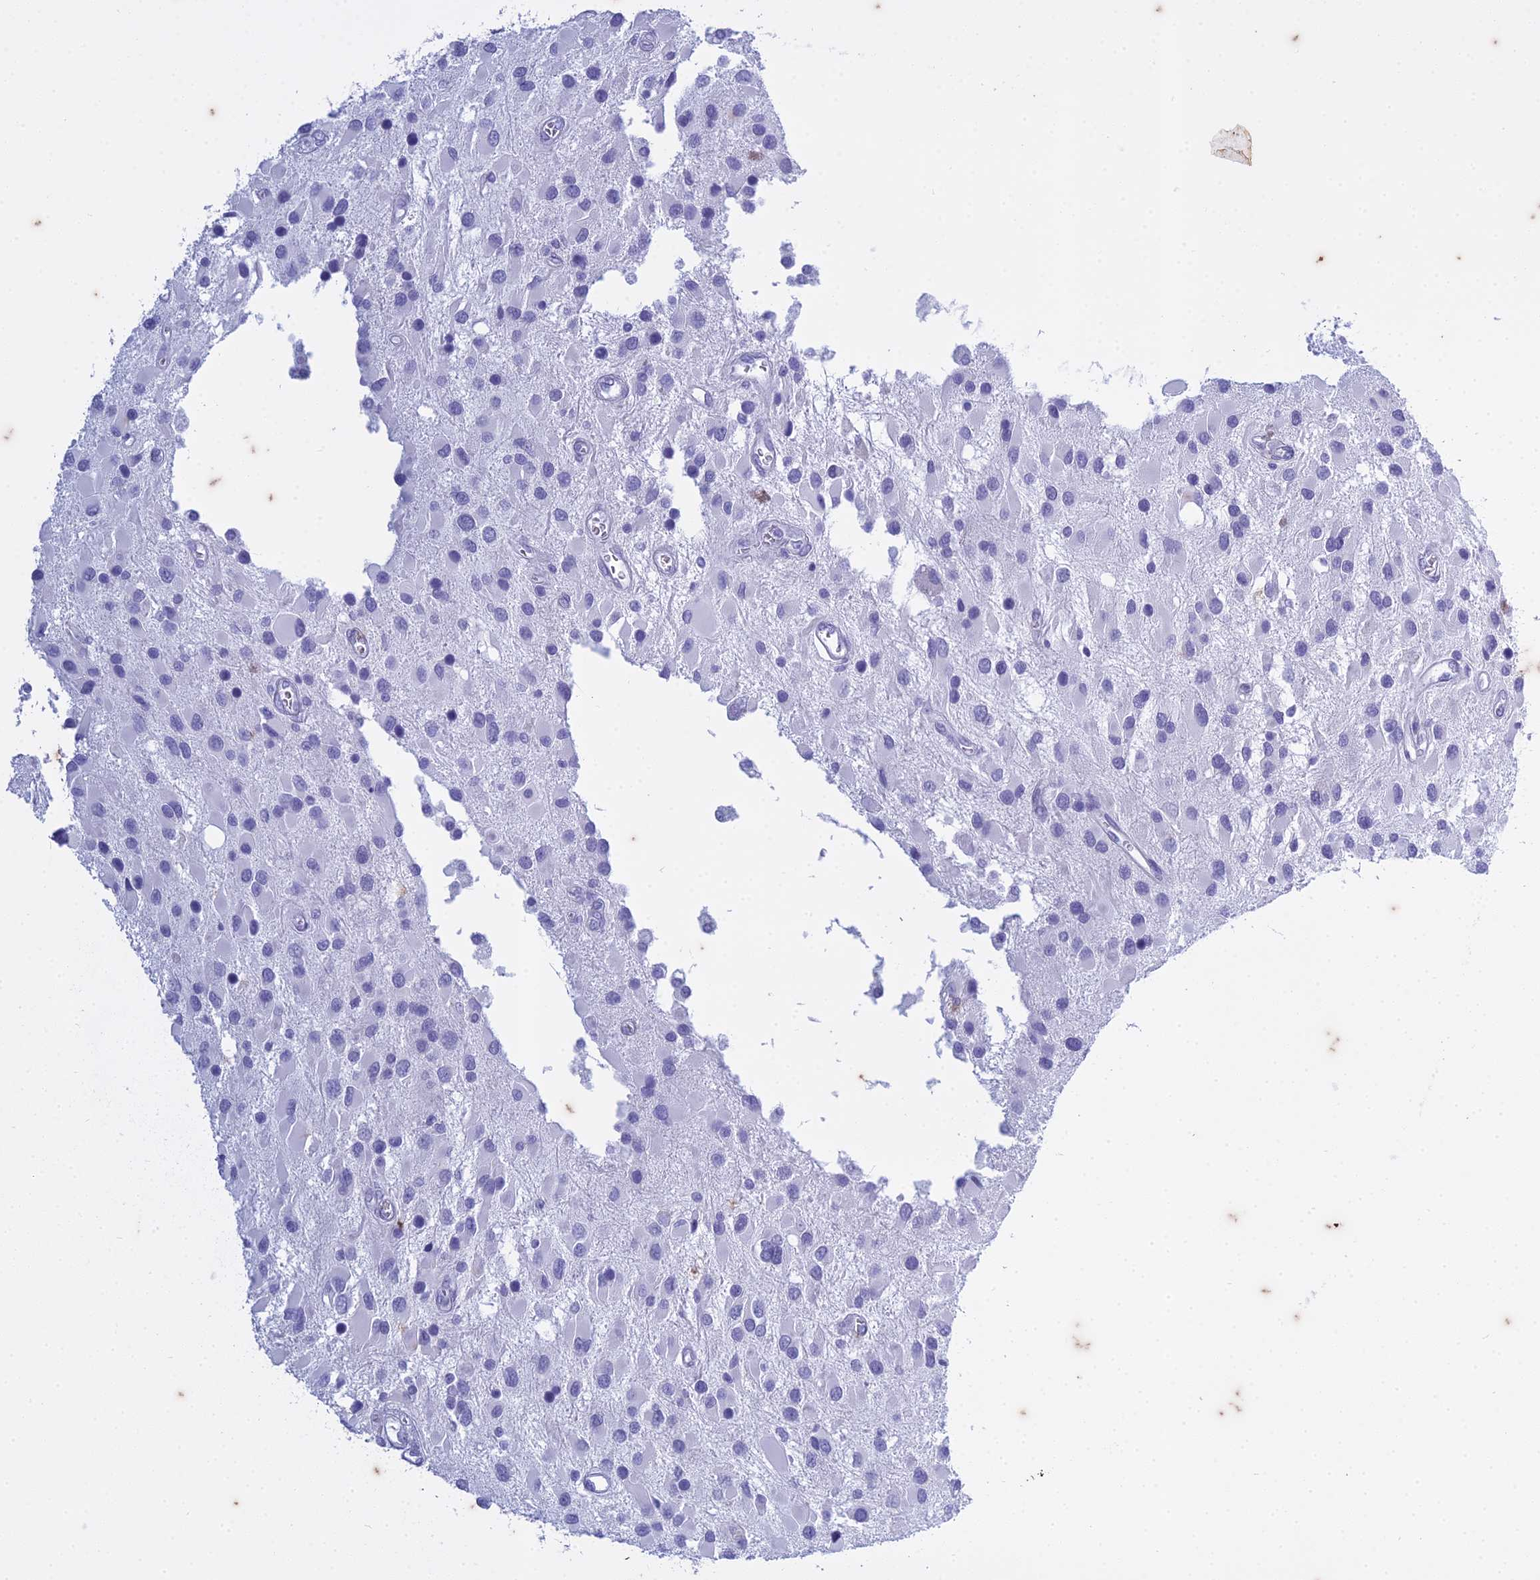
{"staining": {"intensity": "negative", "quantity": "none", "location": "none"}, "tissue": "glioma", "cell_type": "Tumor cells", "image_type": "cancer", "snomed": [{"axis": "morphology", "description": "Glioma, malignant, High grade"}, {"axis": "topography", "description": "Brain"}], "caption": "Immunohistochemical staining of high-grade glioma (malignant) reveals no significant expression in tumor cells.", "gene": "HMGB4", "patient": {"sex": "male", "age": 53}}